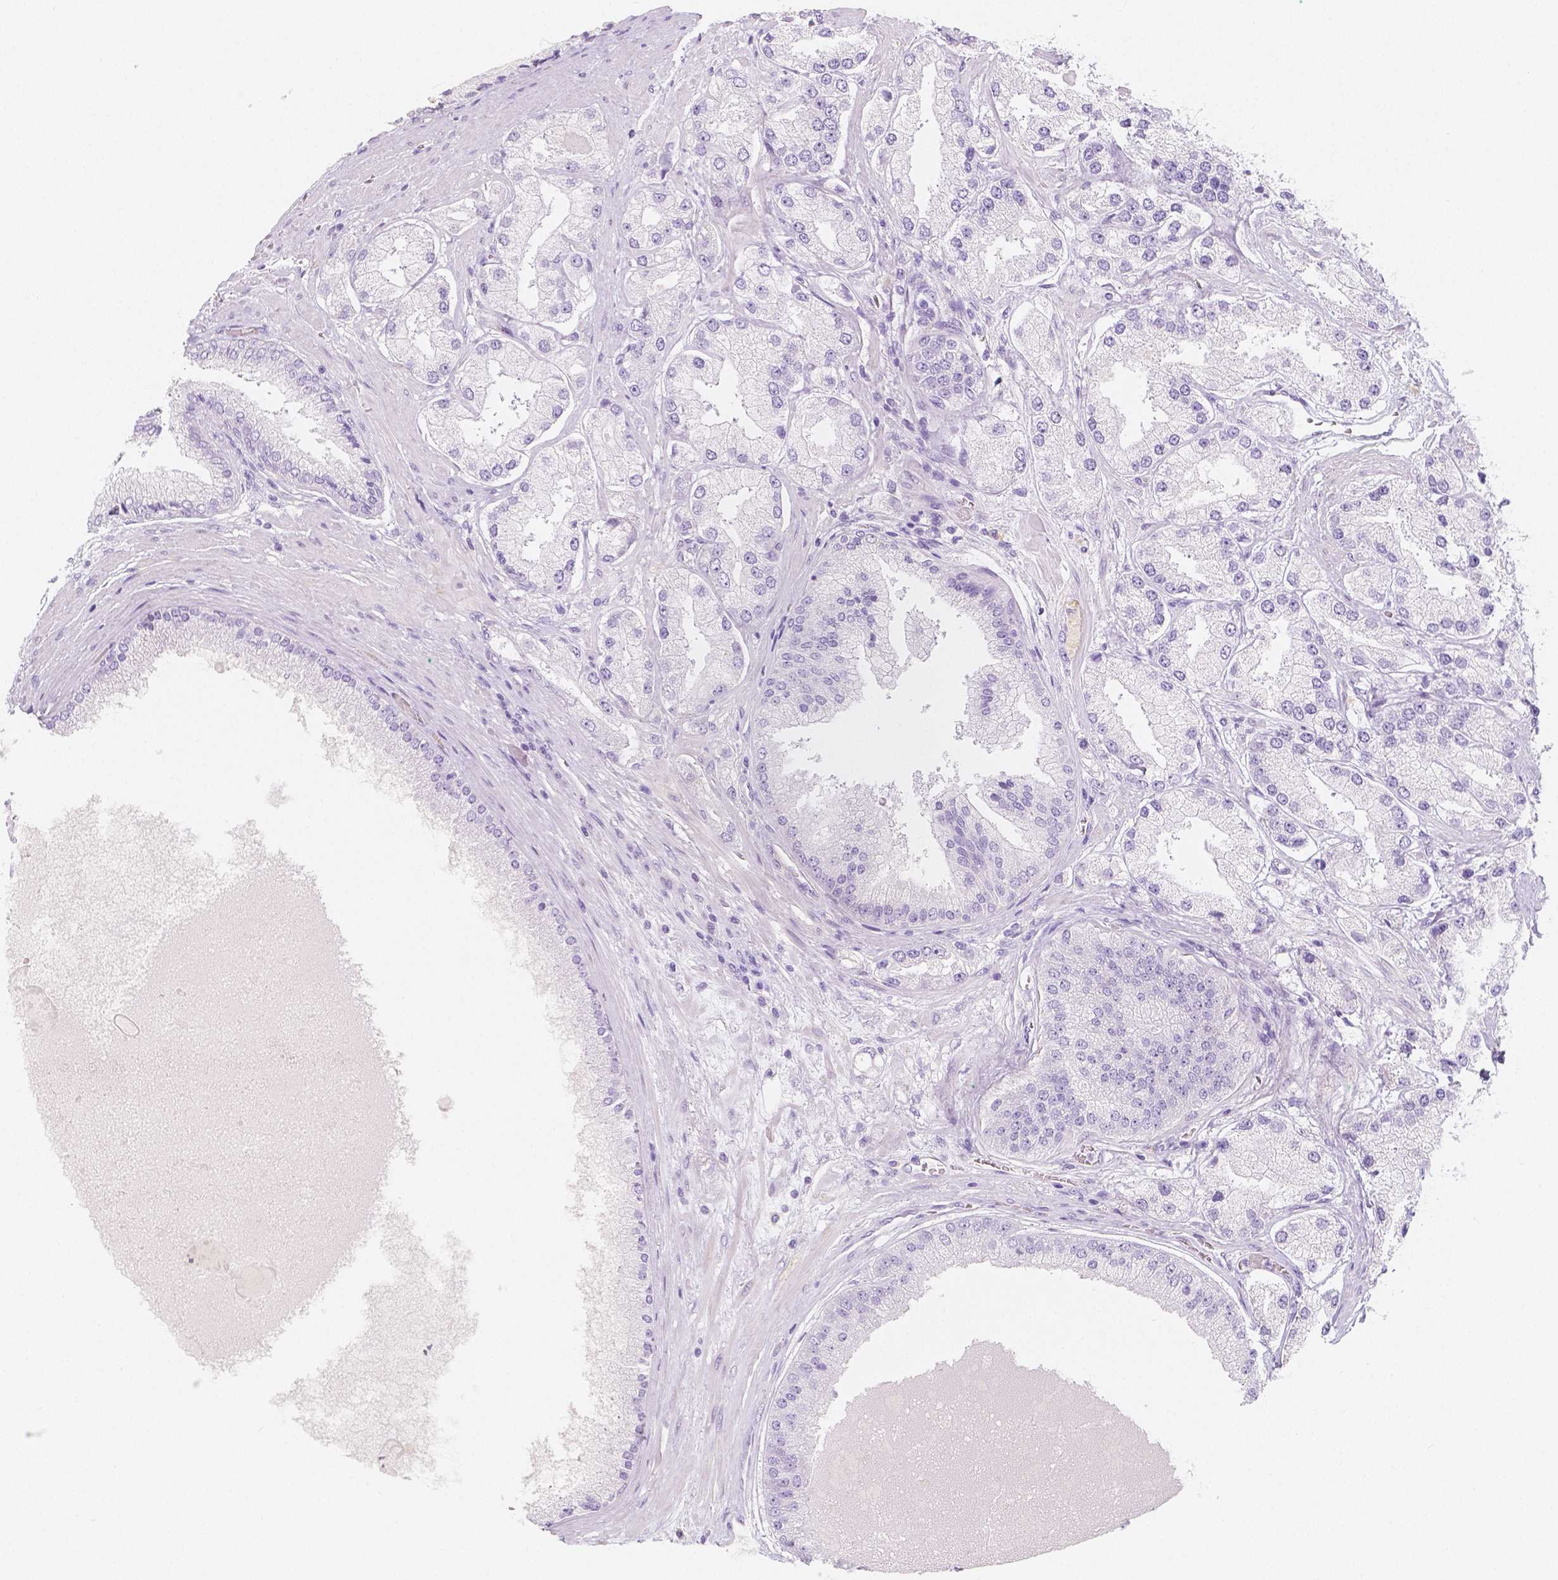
{"staining": {"intensity": "negative", "quantity": "none", "location": "none"}, "tissue": "prostate cancer", "cell_type": "Tumor cells", "image_type": "cancer", "snomed": [{"axis": "morphology", "description": "Adenocarcinoma, High grade"}, {"axis": "topography", "description": "Prostate"}], "caption": "Adenocarcinoma (high-grade) (prostate) was stained to show a protein in brown. There is no significant positivity in tumor cells. The staining was performed using DAB to visualize the protein expression in brown, while the nuclei were stained in blue with hematoxylin (Magnification: 20x).", "gene": "MAP1A", "patient": {"sex": "male", "age": 67}}